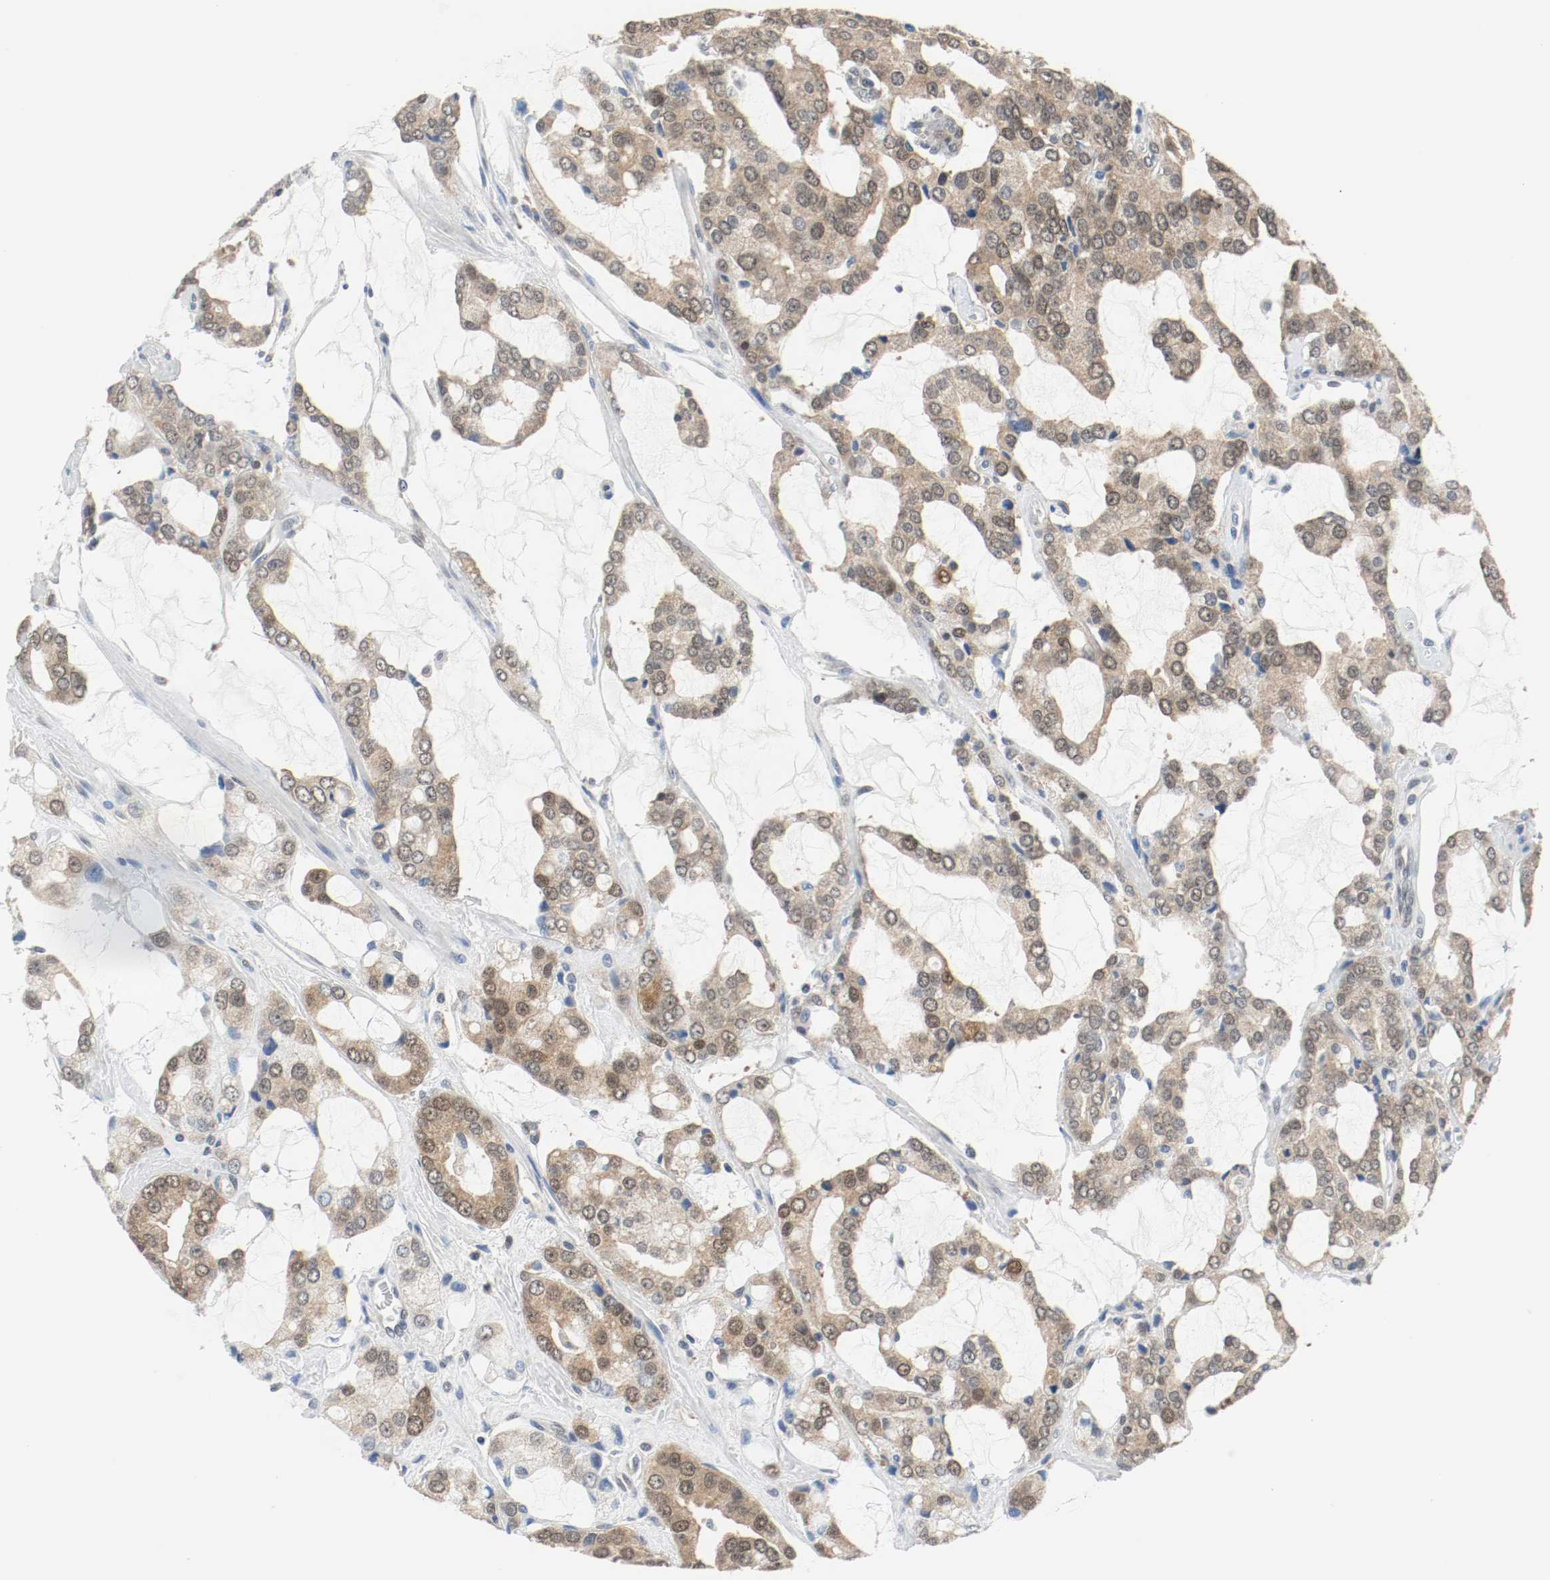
{"staining": {"intensity": "weak", "quantity": ">75%", "location": "cytoplasmic/membranous,nuclear"}, "tissue": "prostate cancer", "cell_type": "Tumor cells", "image_type": "cancer", "snomed": [{"axis": "morphology", "description": "Adenocarcinoma, High grade"}, {"axis": "topography", "description": "Prostate"}], "caption": "Immunohistochemical staining of human prostate adenocarcinoma (high-grade) reveals low levels of weak cytoplasmic/membranous and nuclear positivity in about >75% of tumor cells.", "gene": "PPME1", "patient": {"sex": "male", "age": 67}}